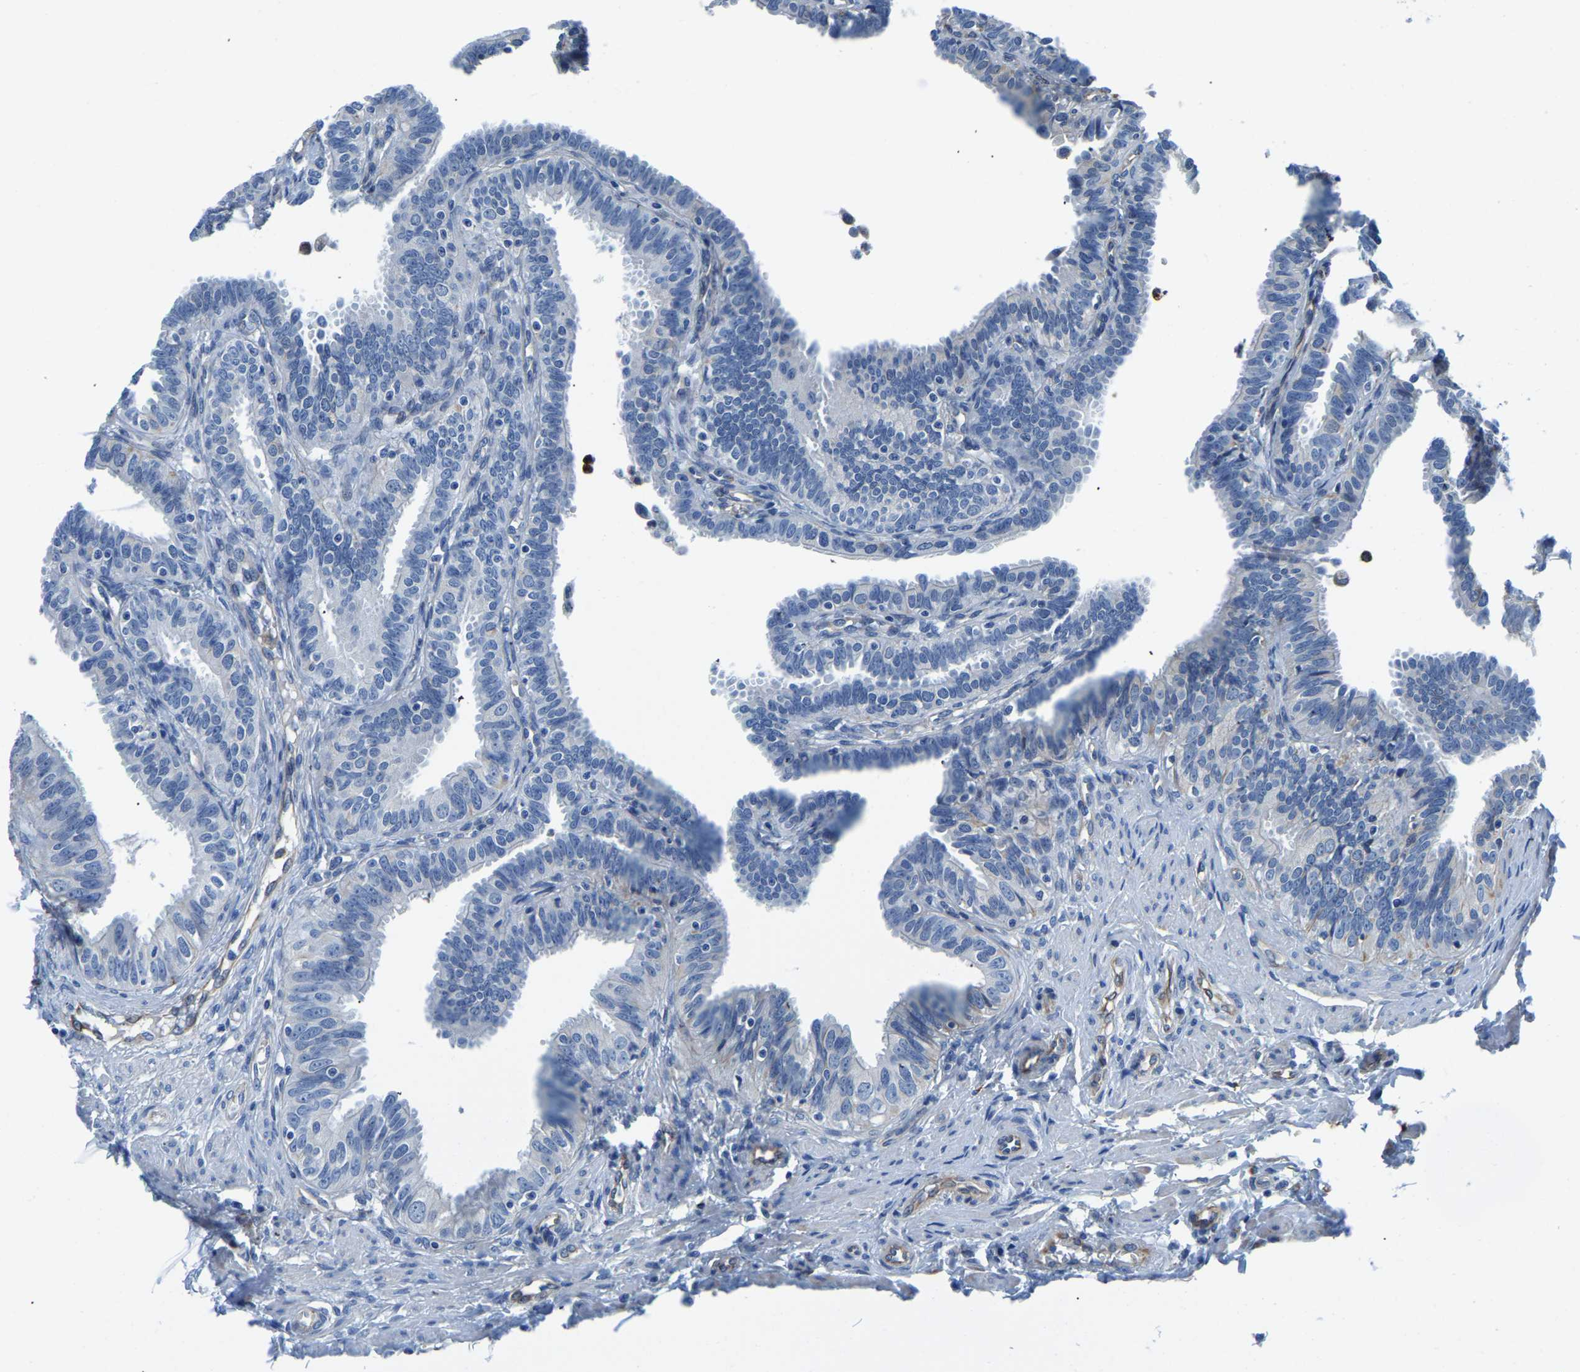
{"staining": {"intensity": "negative", "quantity": "none", "location": "none"}, "tissue": "fallopian tube", "cell_type": "Glandular cells", "image_type": "normal", "snomed": [{"axis": "morphology", "description": "Normal tissue, NOS"}, {"axis": "topography", "description": "Fallopian tube"}, {"axis": "topography", "description": "Placenta"}], "caption": "High power microscopy photomicrograph of an immunohistochemistry (IHC) histopathology image of unremarkable fallopian tube, revealing no significant expression in glandular cells.", "gene": "MS4A3", "patient": {"sex": "female", "age": 34}}